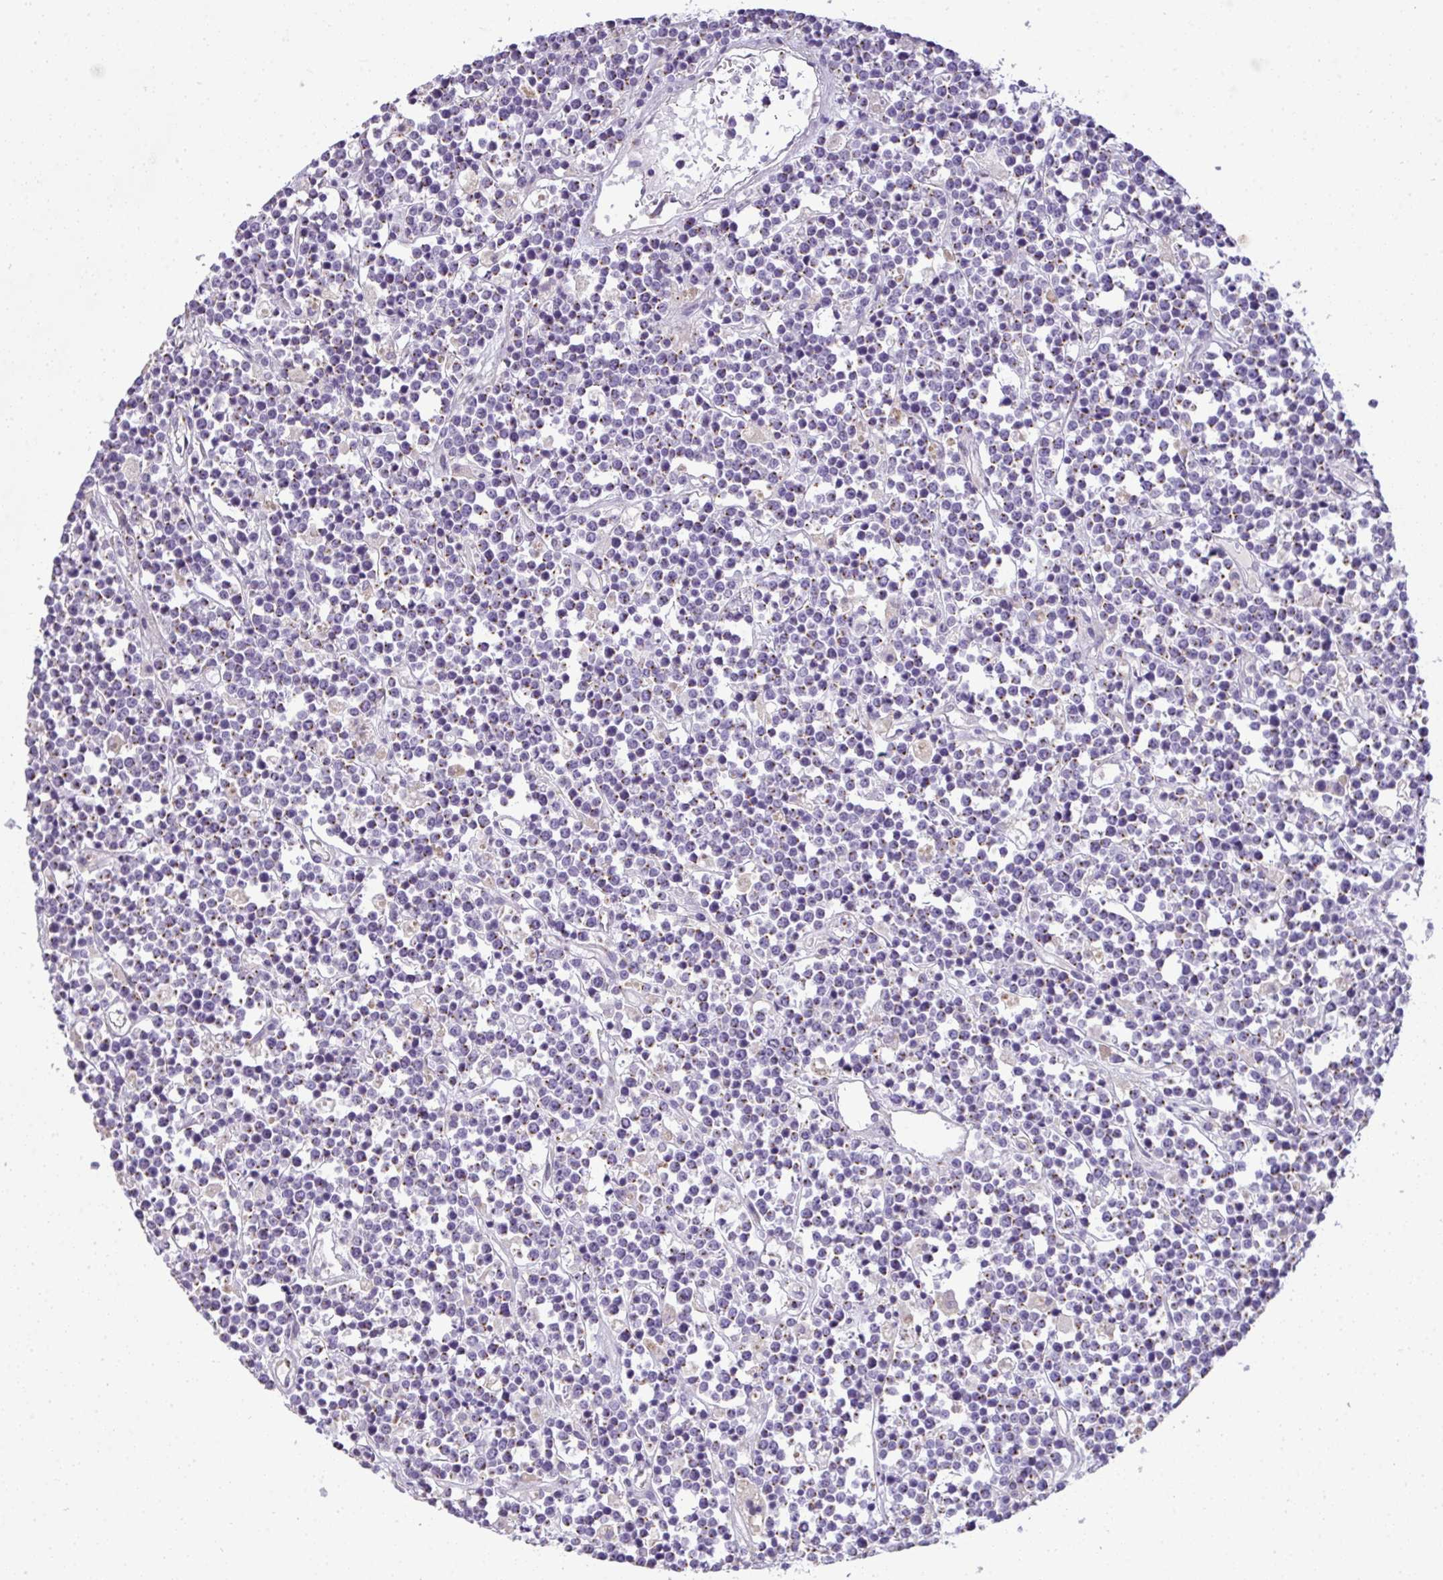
{"staining": {"intensity": "negative", "quantity": "none", "location": "none"}, "tissue": "lymphoma", "cell_type": "Tumor cells", "image_type": "cancer", "snomed": [{"axis": "morphology", "description": "Malignant lymphoma, non-Hodgkin's type, High grade"}, {"axis": "topography", "description": "Ovary"}], "caption": "The immunohistochemistry photomicrograph has no significant staining in tumor cells of malignant lymphoma, non-Hodgkin's type (high-grade) tissue.", "gene": "CMPK1", "patient": {"sex": "female", "age": 56}}